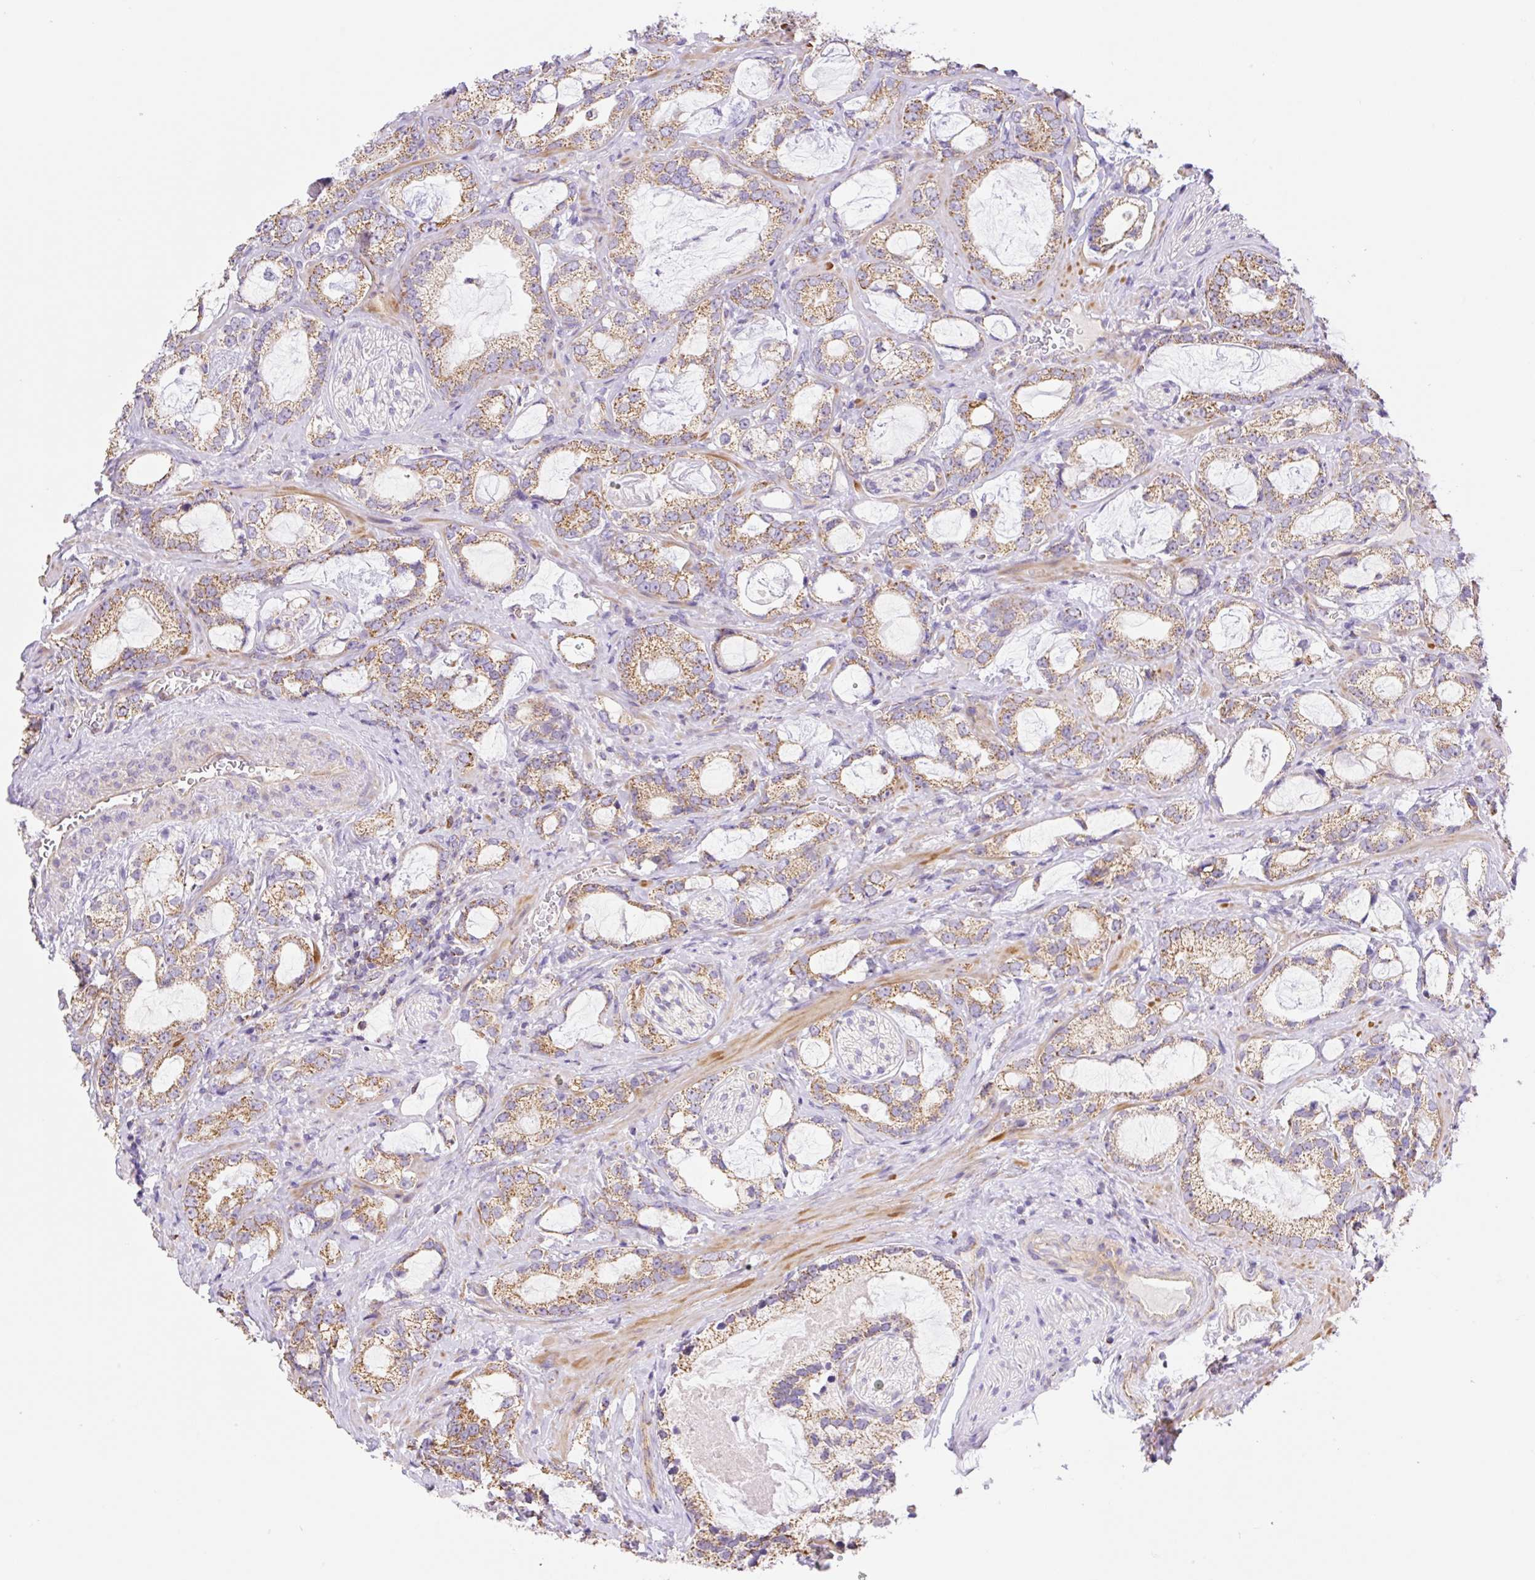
{"staining": {"intensity": "moderate", "quantity": ">75%", "location": "cytoplasmic/membranous"}, "tissue": "prostate cancer", "cell_type": "Tumor cells", "image_type": "cancer", "snomed": [{"axis": "morphology", "description": "Adenocarcinoma, Medium grade"}, {"axis": "topography", "description": "Prostate"}], "caption": "Immunohistochemical staining of human medium-grade adenocarcinoma (prostate) demonstrates medium levels of moderate cytoplasmic/membranous positivity in approximately >75% of tumor cells.", "gene": "ESAM", "patient": {"sex": "male", "age": 57}}